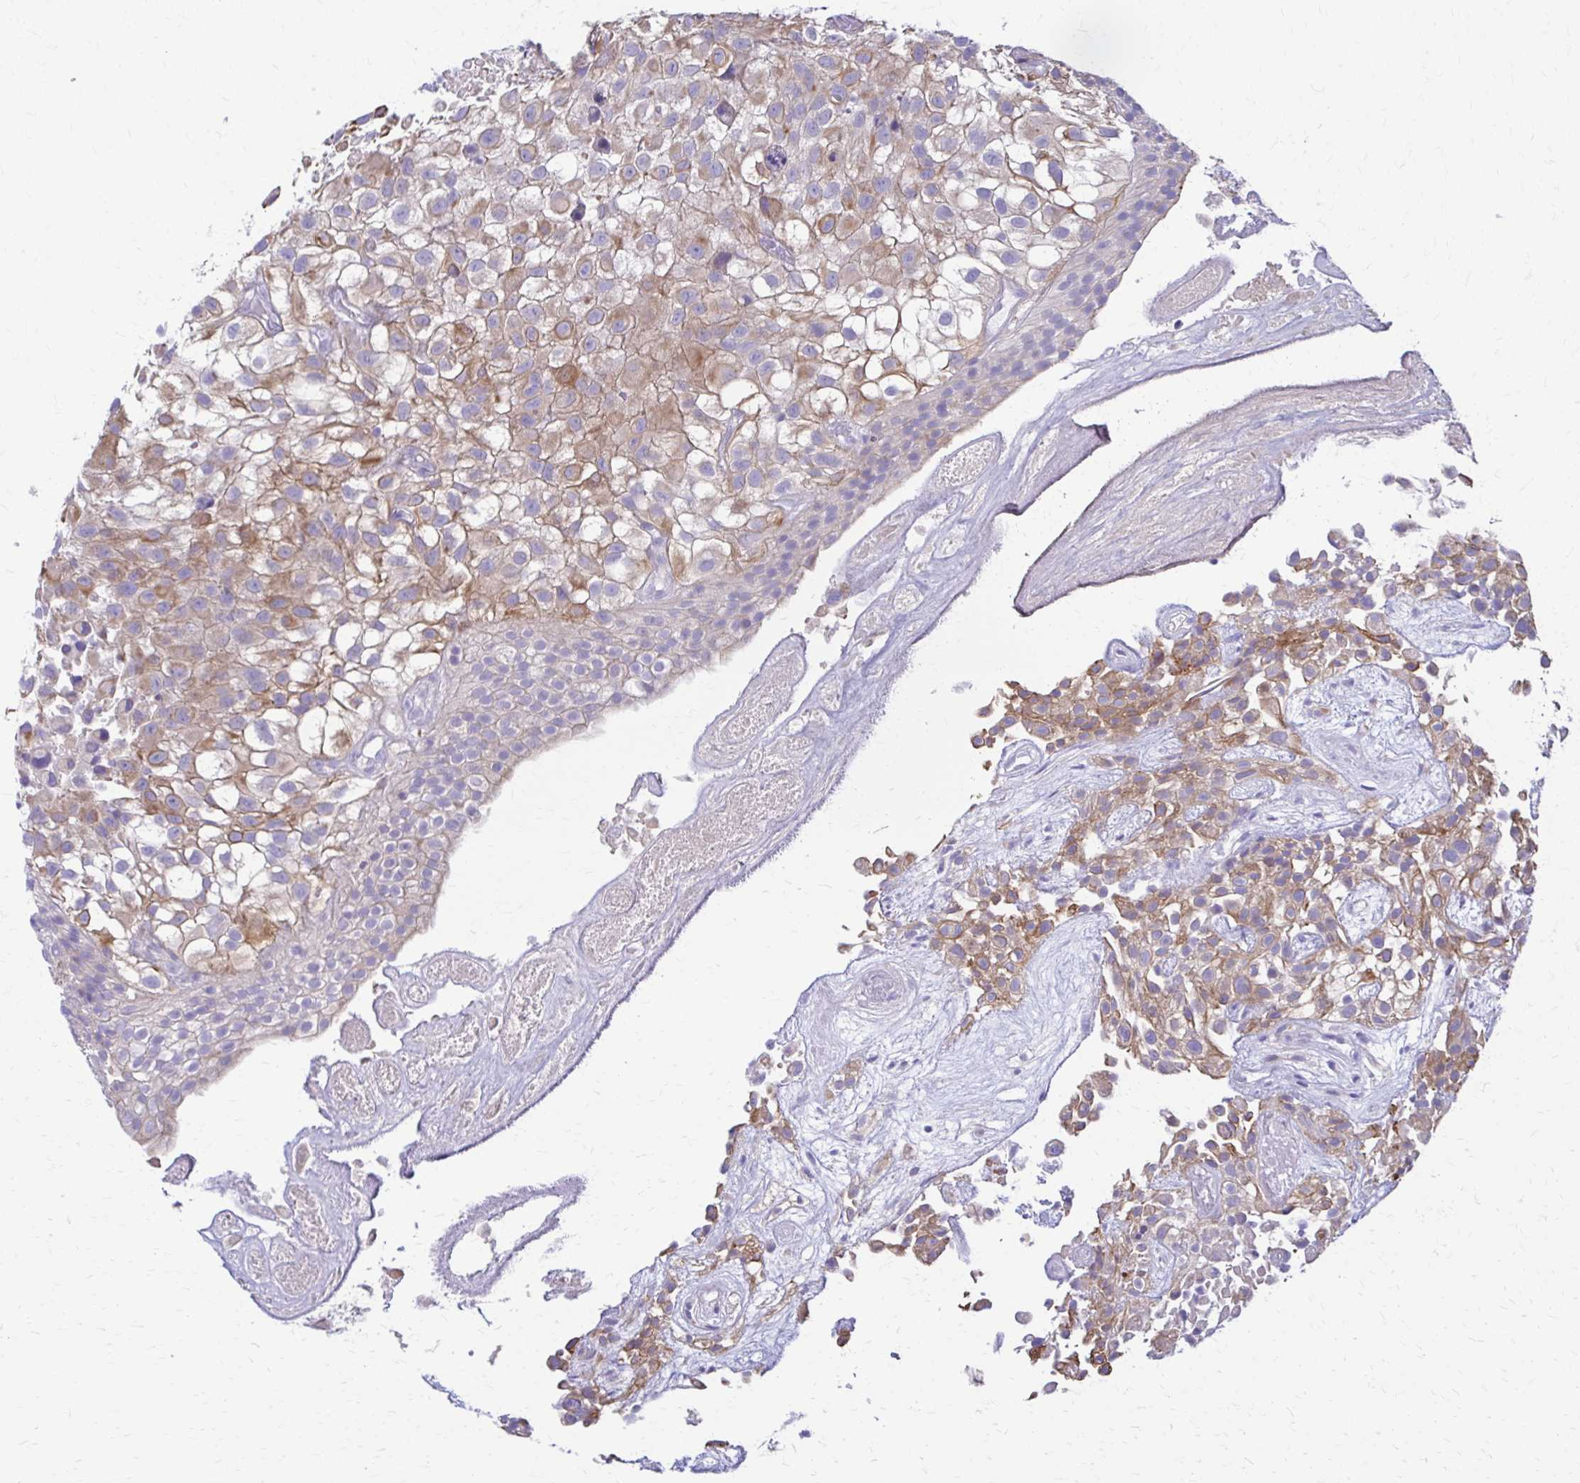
{"staining": {"intensity": "moderate", "quantity": ">75%", "location": "cytoplasmic/membranous"}, "tissue": "urothelial cancer", "cell_type": "Tumor cells", "image_type": "cancer", "snomed": [{"axis": "morphology", "description": "Urothelial carcinoma, High grade"}, {"axis": "topography", "description": "Urinary bladder"}], "caption": "Immunohistochemical staining of human urothelial cancer shows moderate cytoplasmic/membranous protein positivity in approximately >75% of tumor cells. The staining was performed using DAB (3,3'-diaminobenzidine), with brown indicating positive protein expression. Nuclei are stained blue with hematoxylin.", "gene": "DSP", "patient": {"sex": "male", "age": 56}}